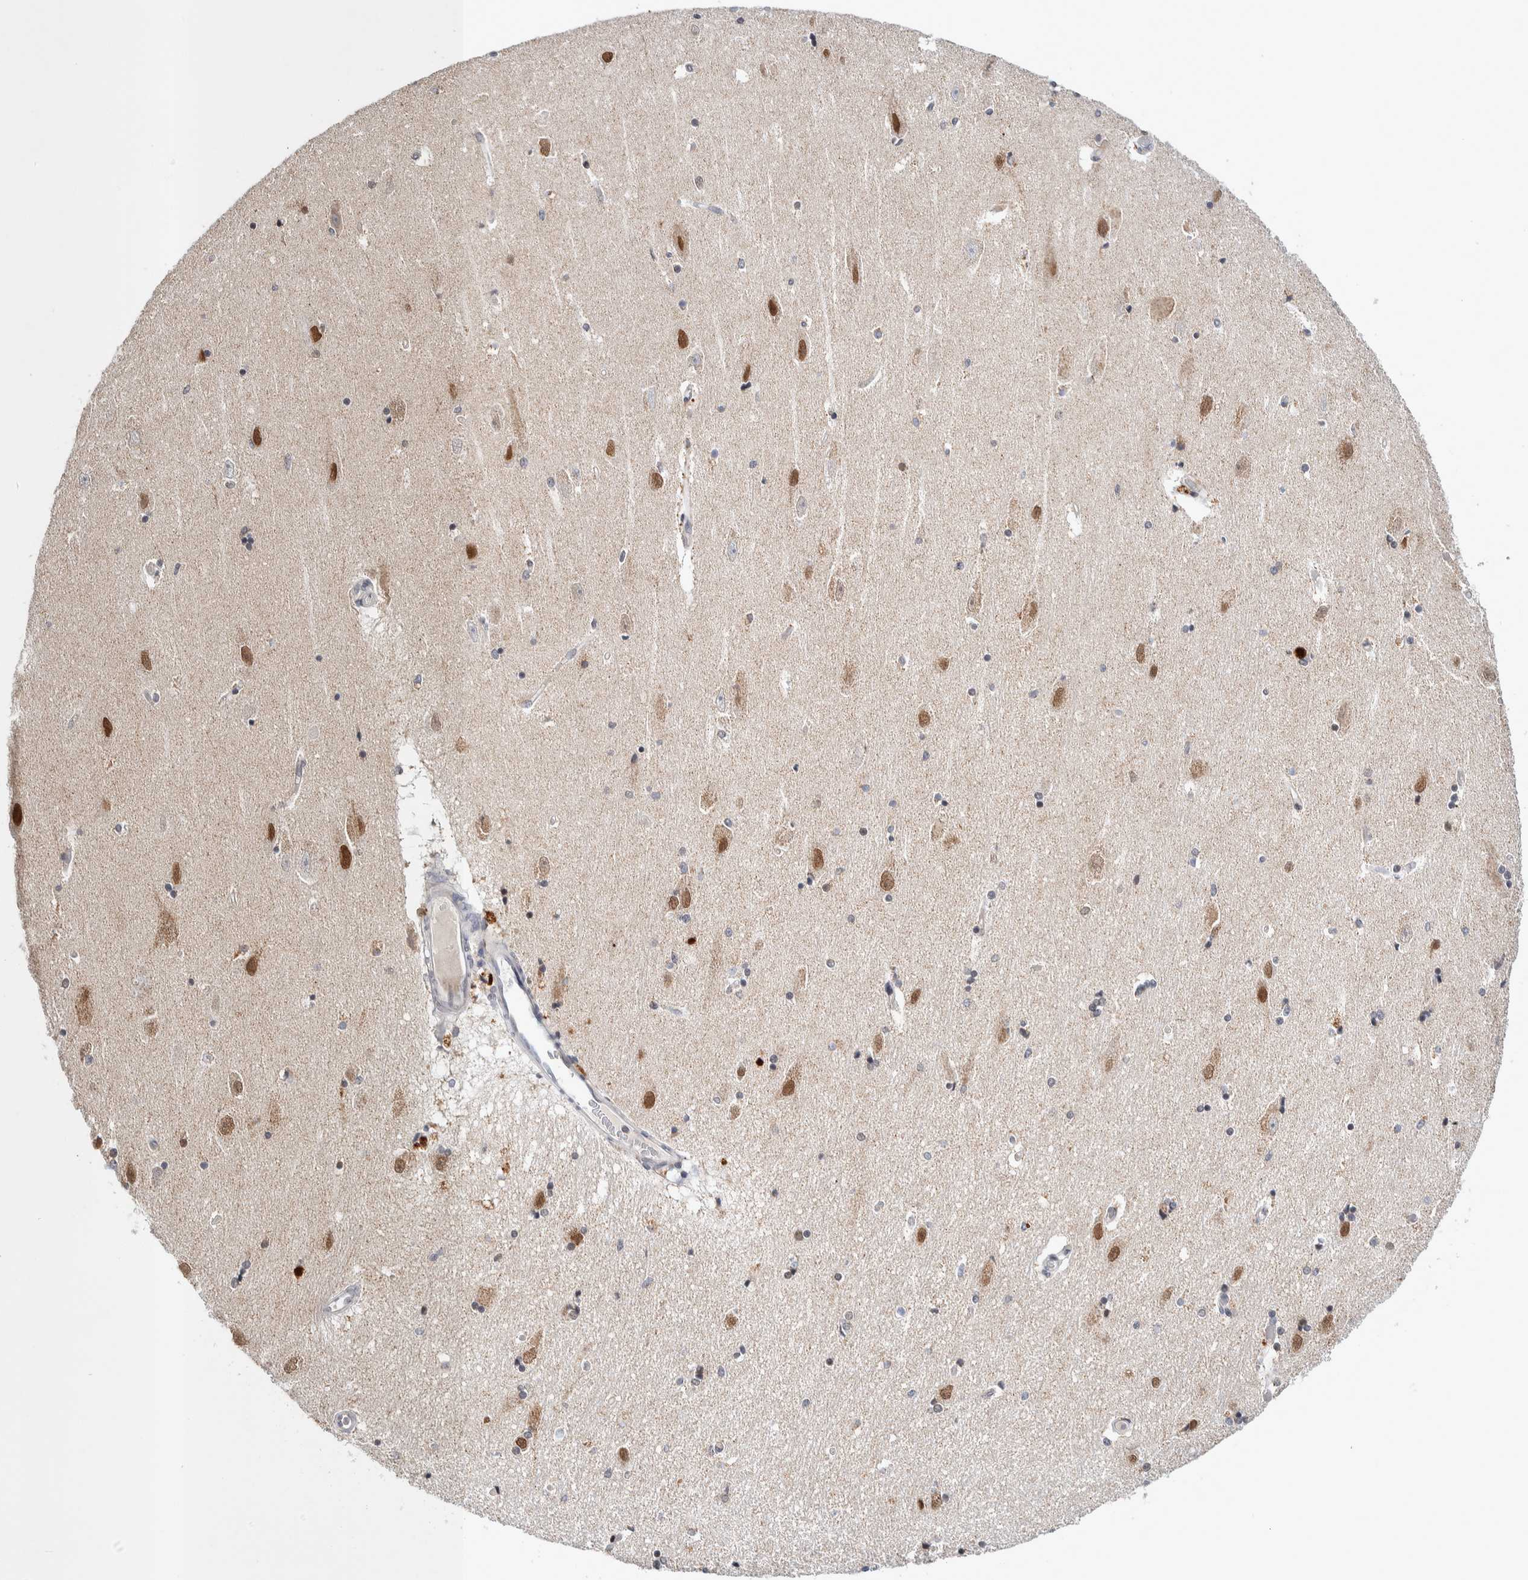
{"staining": {"intensity": "moderate", "quantity": "<25%", "location": "nuclear"}, "tissue": "hippocampus", "cell_type": "Glial cells", "image_type": "normal", "snomed": [{"axis": "morphology", "description": "Normal tissue, NOS"}, {"axis": "topography", "description": "Hippocampus"}], "caption": "A brown stain highlights moderate nuclear positivity of a protein in glial cells of benign human hippocampus.", "gene": "CRAT", "patient": {"sex": "female", "age": 54}}